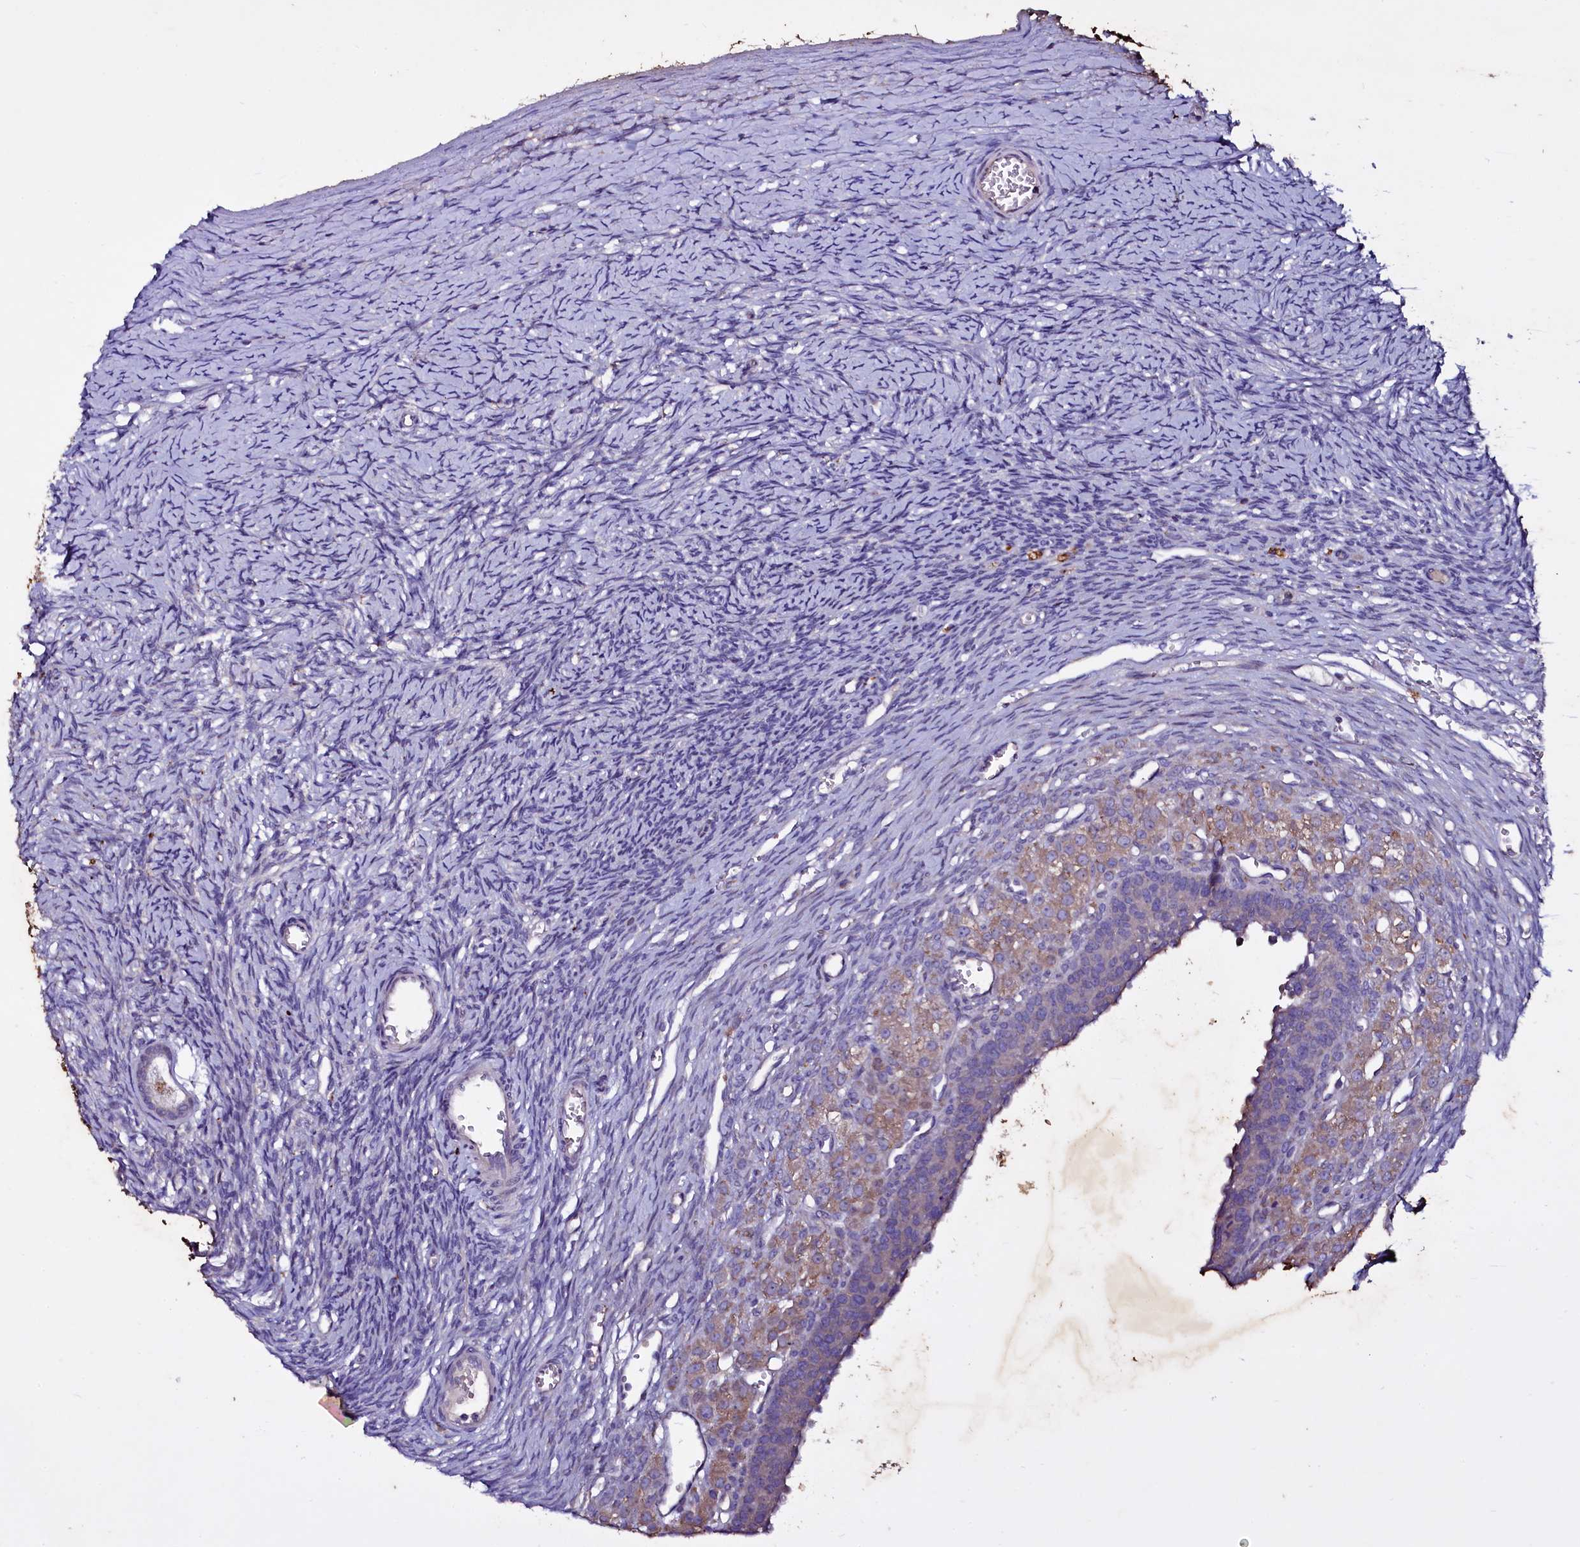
{"staining": {"intensity": "weak", "quantity": ">75%", "location": "cytoplasmic/membranous"}, "tissue": "ovary", "cell_type": "Follicle cells", "image_type": "normal", "snomed": [{"axis": "morphology", "description": "Normal tissue, NOS"}, {"axis": "topography", "description": "Ovary"}], "caption": "DAB (3,3'-diaminobenzidine) immunohistochemical staining of normal human ovary reveals weak cytoplasmic/membranous protein positivity in approximately >75% of follicle cells.", "gene": "SELENOT", "patient": {"sex": "female", "age": 39}}